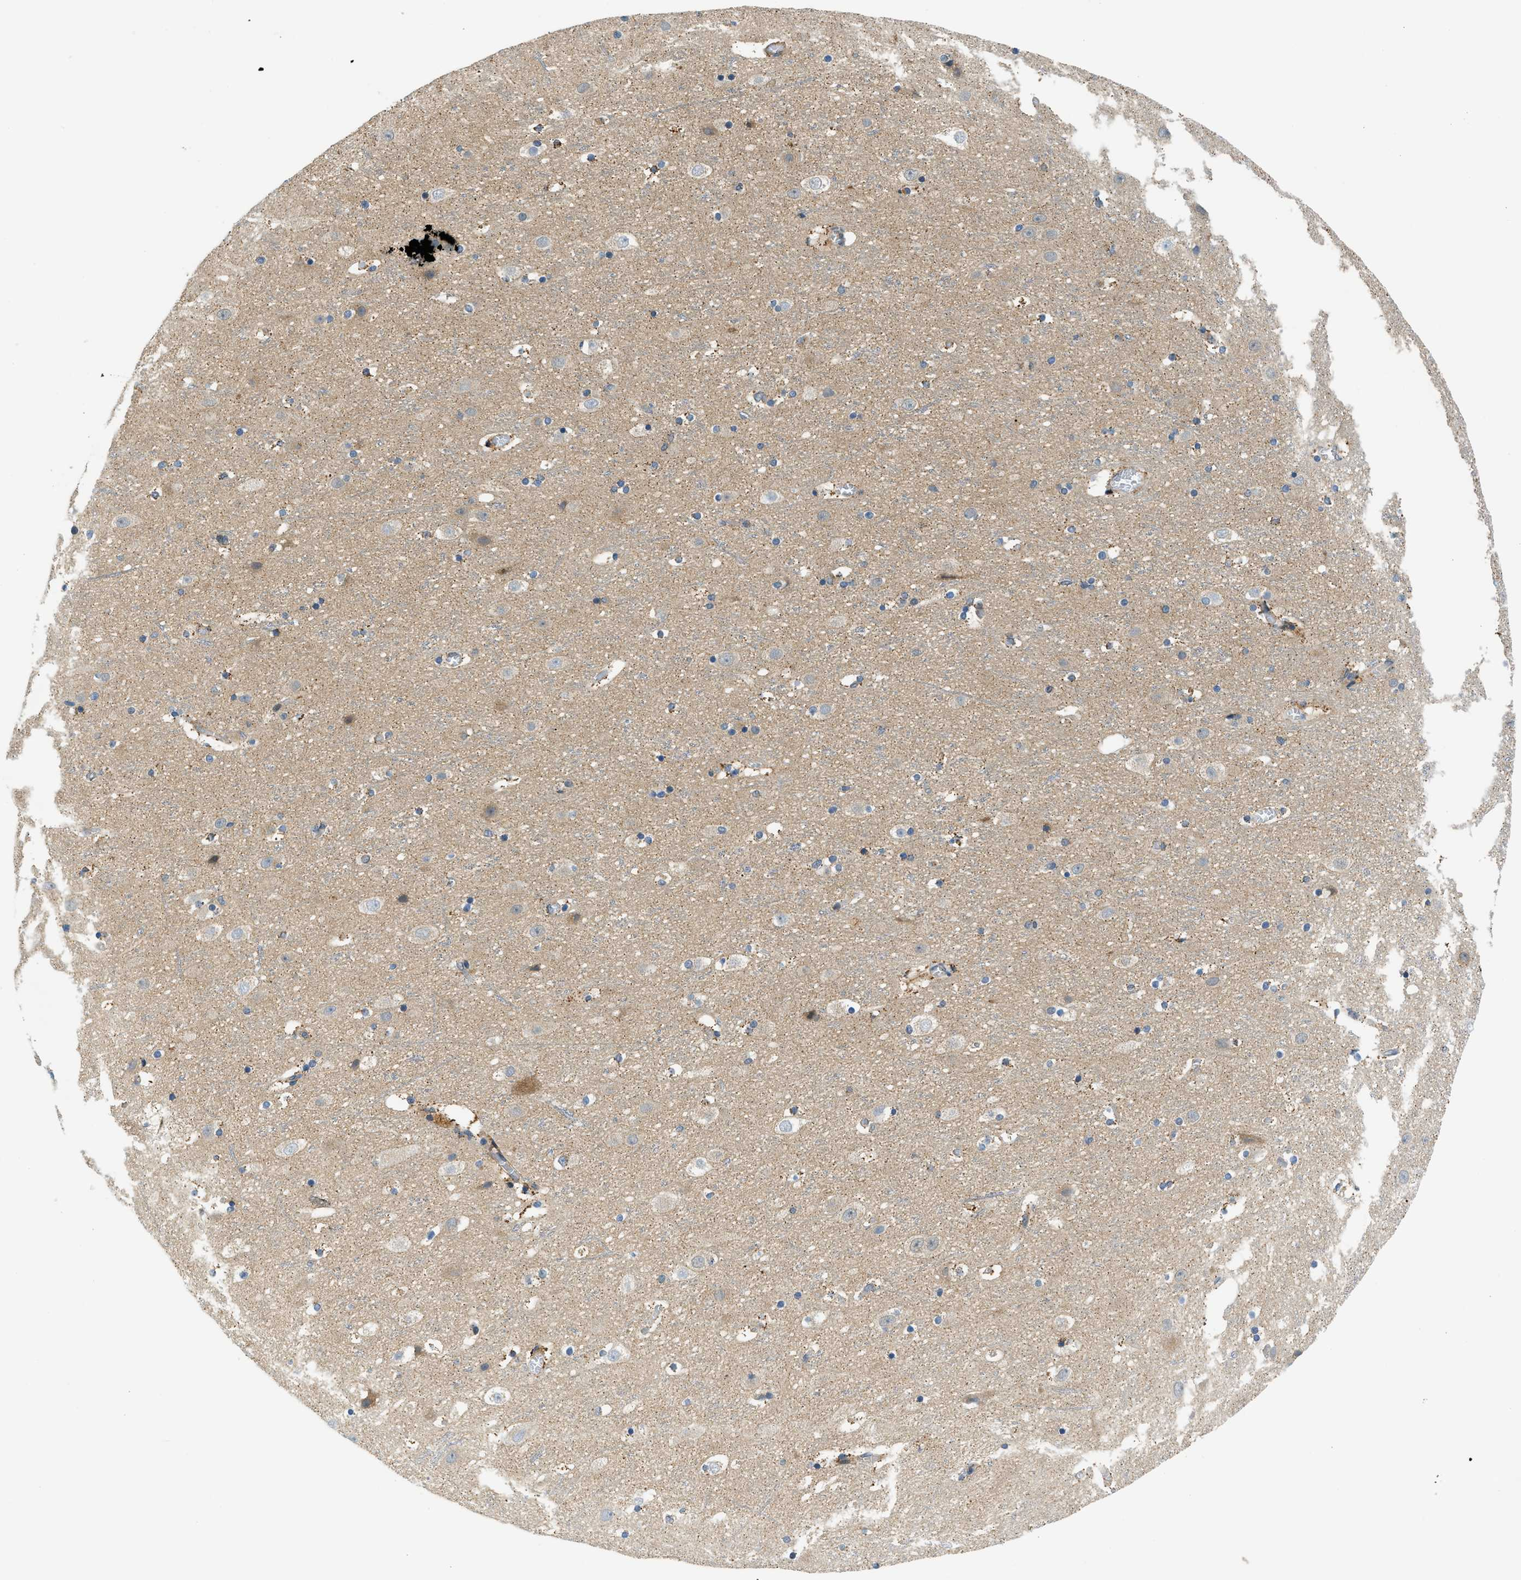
{"staining": {"intensity": "moderate", "quantity": ">75%", "location": "cytoplasmic/membranous"}, "tissue": "cerebral cortex", "cell_type": "Endothelial cells", "image_type": "normal", "snomed": [{"axis": "morphology", "description": "Normal tissue, NOS"}, {"axis": "topography", "description": "Cerebral cortex"}], "caption": "Approximately >75% of endothelial cells in benign cerebral cortex exhibit moderate cytoplasmic/membranous protein positivity as visualized by brown immunohistochemical staining.", "gene": "KCNK1", "patient": {"sex": "male", "age": 45}}